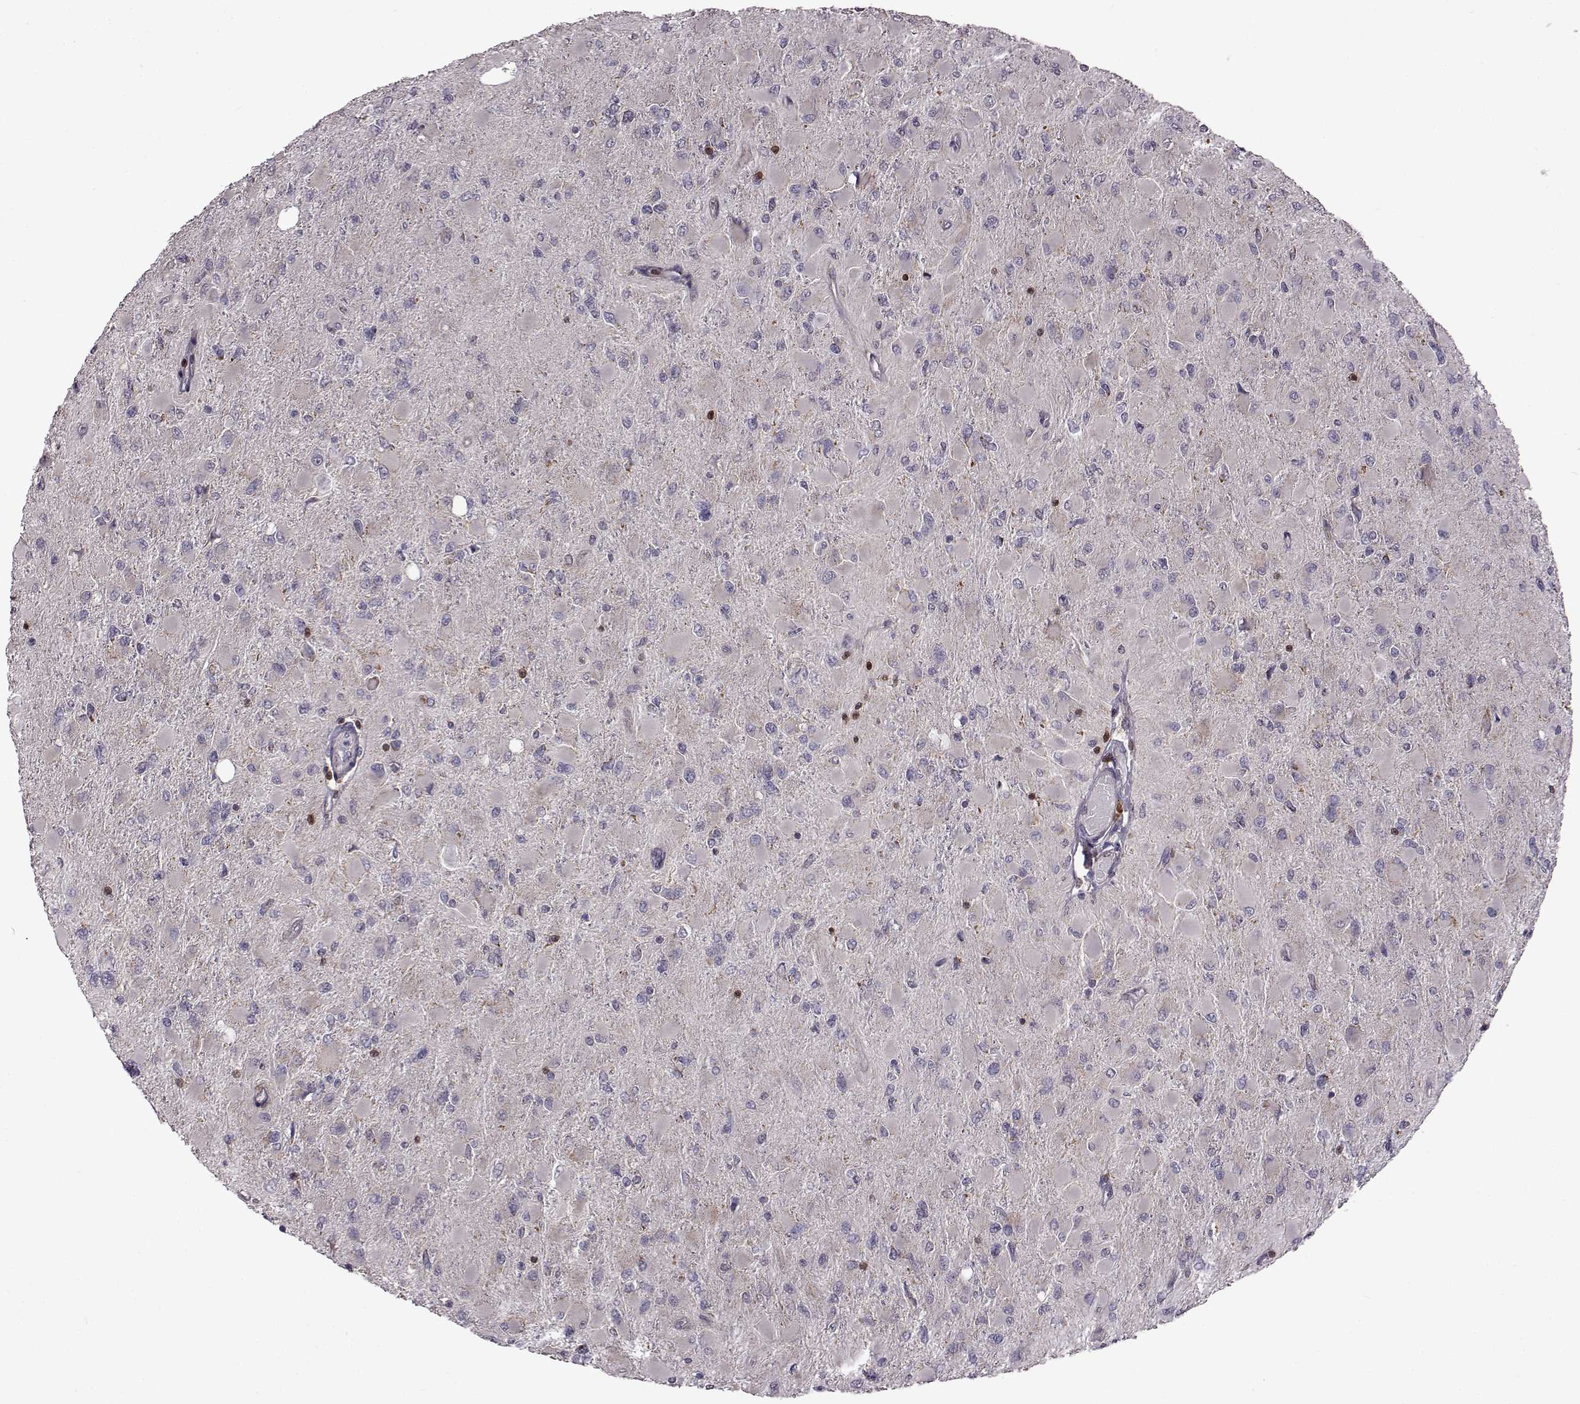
{"staining": {"intensity": "negative", "quantity": "none", "location": "none"}, "tissue": "glioma", "cell_type": "Tumor cells", "image_type": "cancer", "snomed": [{"axis": "morphology", "description": "Glioma, malignant, High grade"}, {"axis": "topography", "description": "Cerebral cortex"}], "caption": "High power microscopy micrograph of an immunohistochemistry (IHC) micrograph of malignant glioma (high-grade), revealing no significant staining in tumor cells.", "gene": "DOK2", "patient": {"sex": "female", "age": 36}}